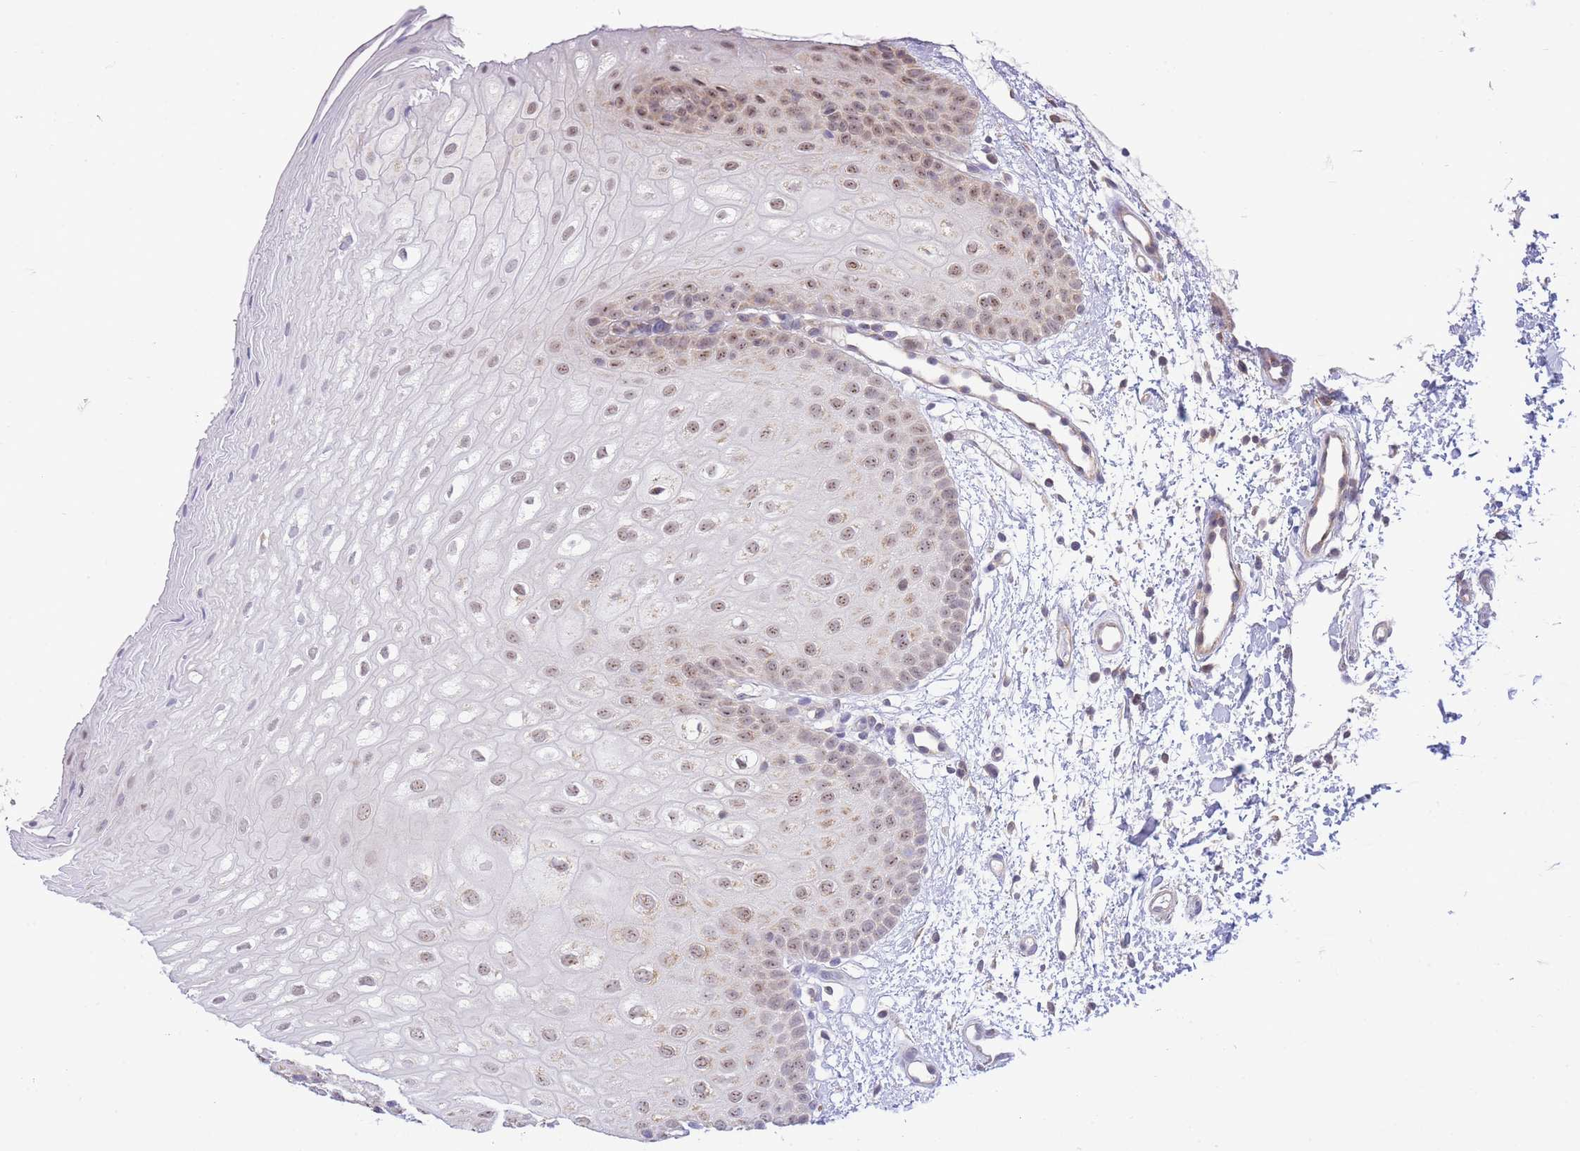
{"staining": {"intensity": "weak", "quantity": ">75%", "location": "nuclear"}, "tissue": "oral mucosa", "cell_type": "Squamous epithelial cells", "image_type": "normal", "snomed": [{"axis": "morphology", "description": "Normal tissue, NOS"}, {"axis": "topography", "description": "Oral tissue"}], "caption": "A photomicrograph showing weak nuclear staining in about >75% of squamous epithelial cells in unremarkable oral mucosa, as visualized by brown immunohistochemical staining.", "gene": "EXOSC8", "patient": {"sex": "female", "age": 67}}